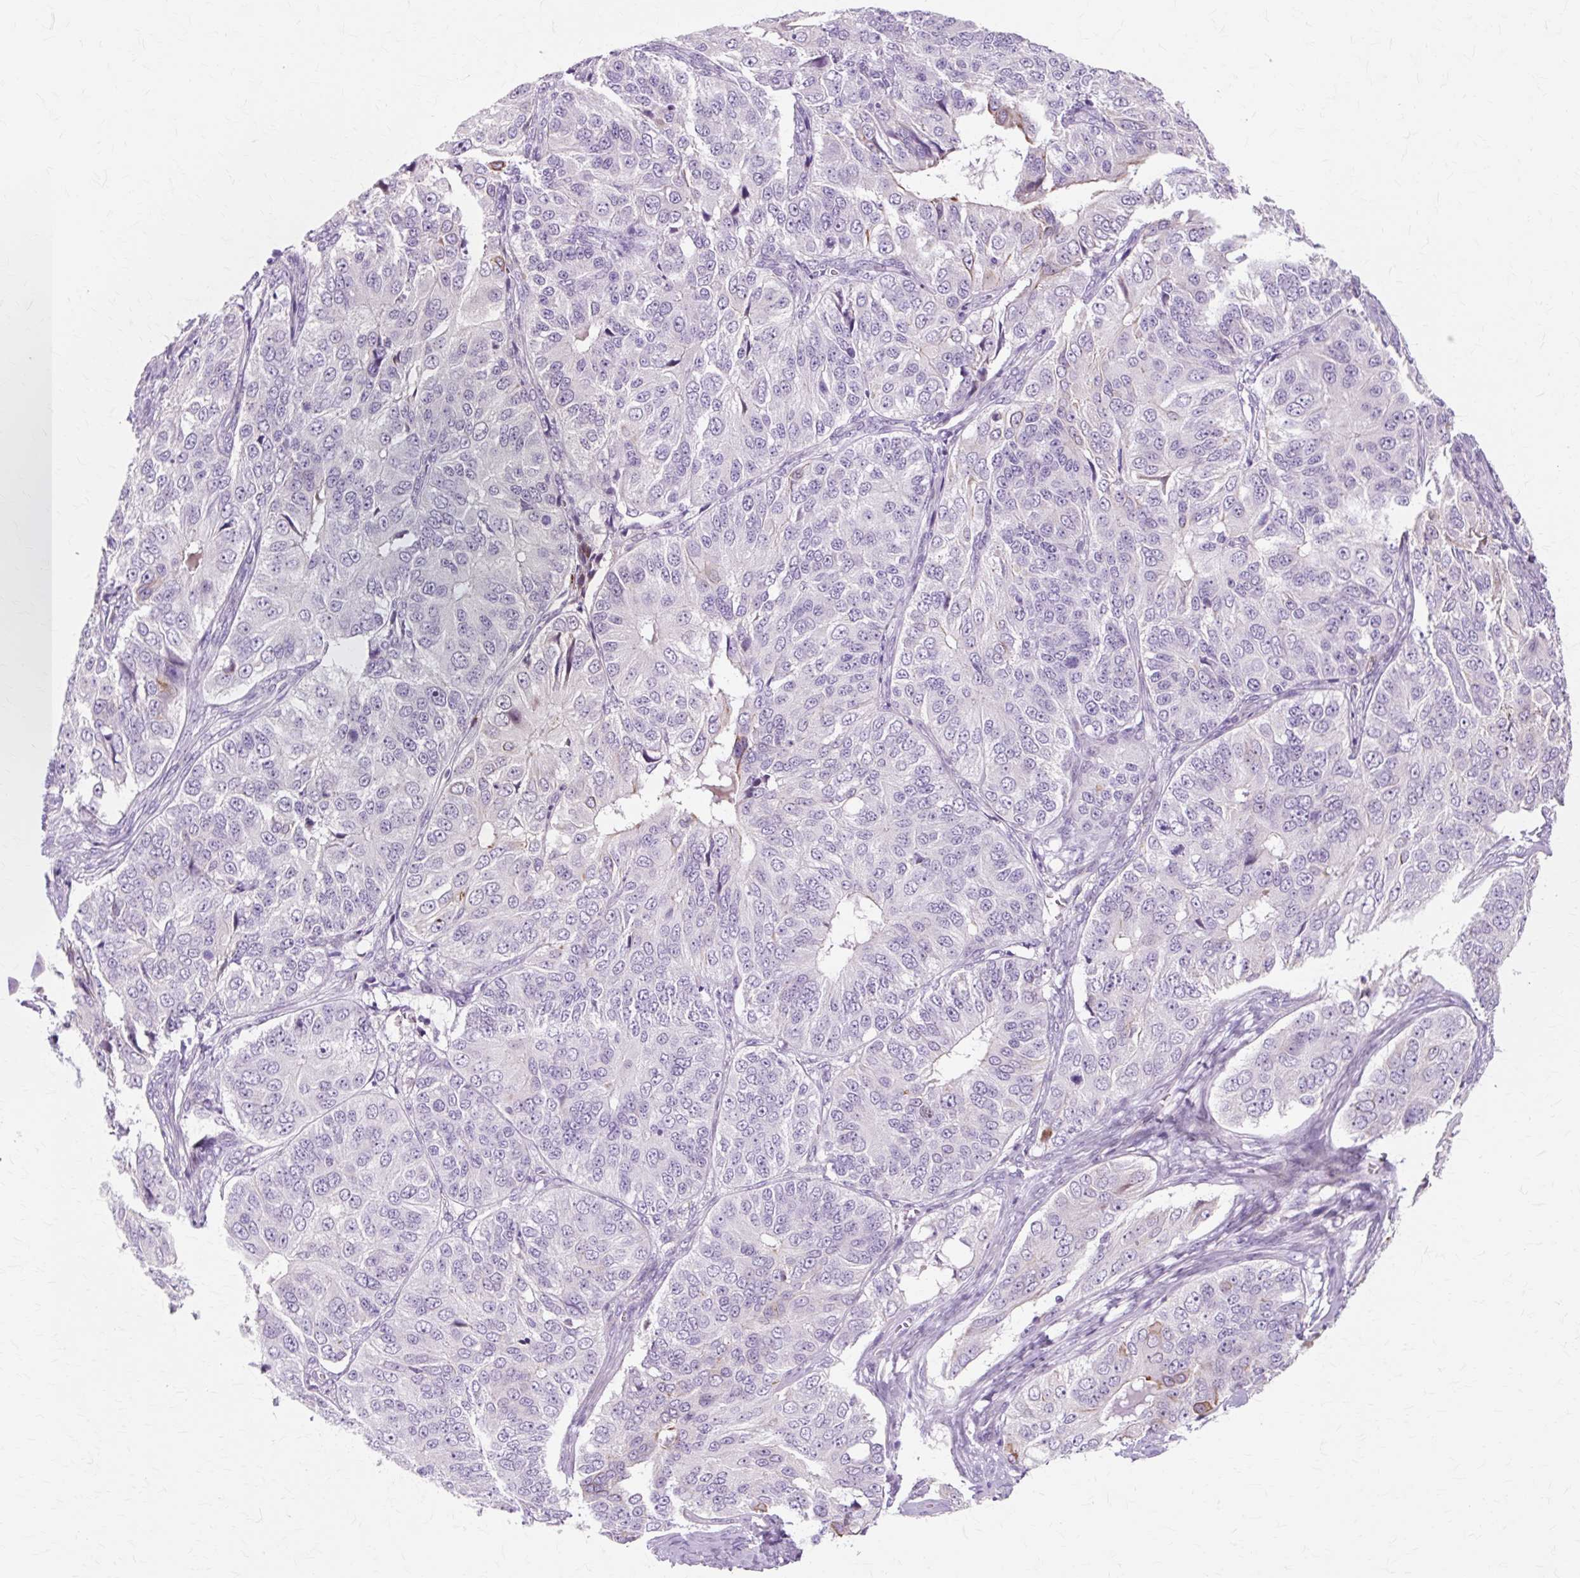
{"staining": {"intensity": "strong", "quantity": "<25%", "location": "cytoplasmic/membranous"}, "tissue": "ovarian cancer", "cell_type": "Tumor cells", "image_type": "cancer", "snomed": [{"axis": "morphology", "description": "Carcinoma, endometroid"}, {"axis": "topography", "description": "Ovary"}], "caption": "Protein expression analysis of ovarian endometroid carcinoma shows strong cytoplasmic/membranous expression in approximately <25% of tumor cells.", "gene": "IRX2", "patient": {"sex": "female", "age": 51}}